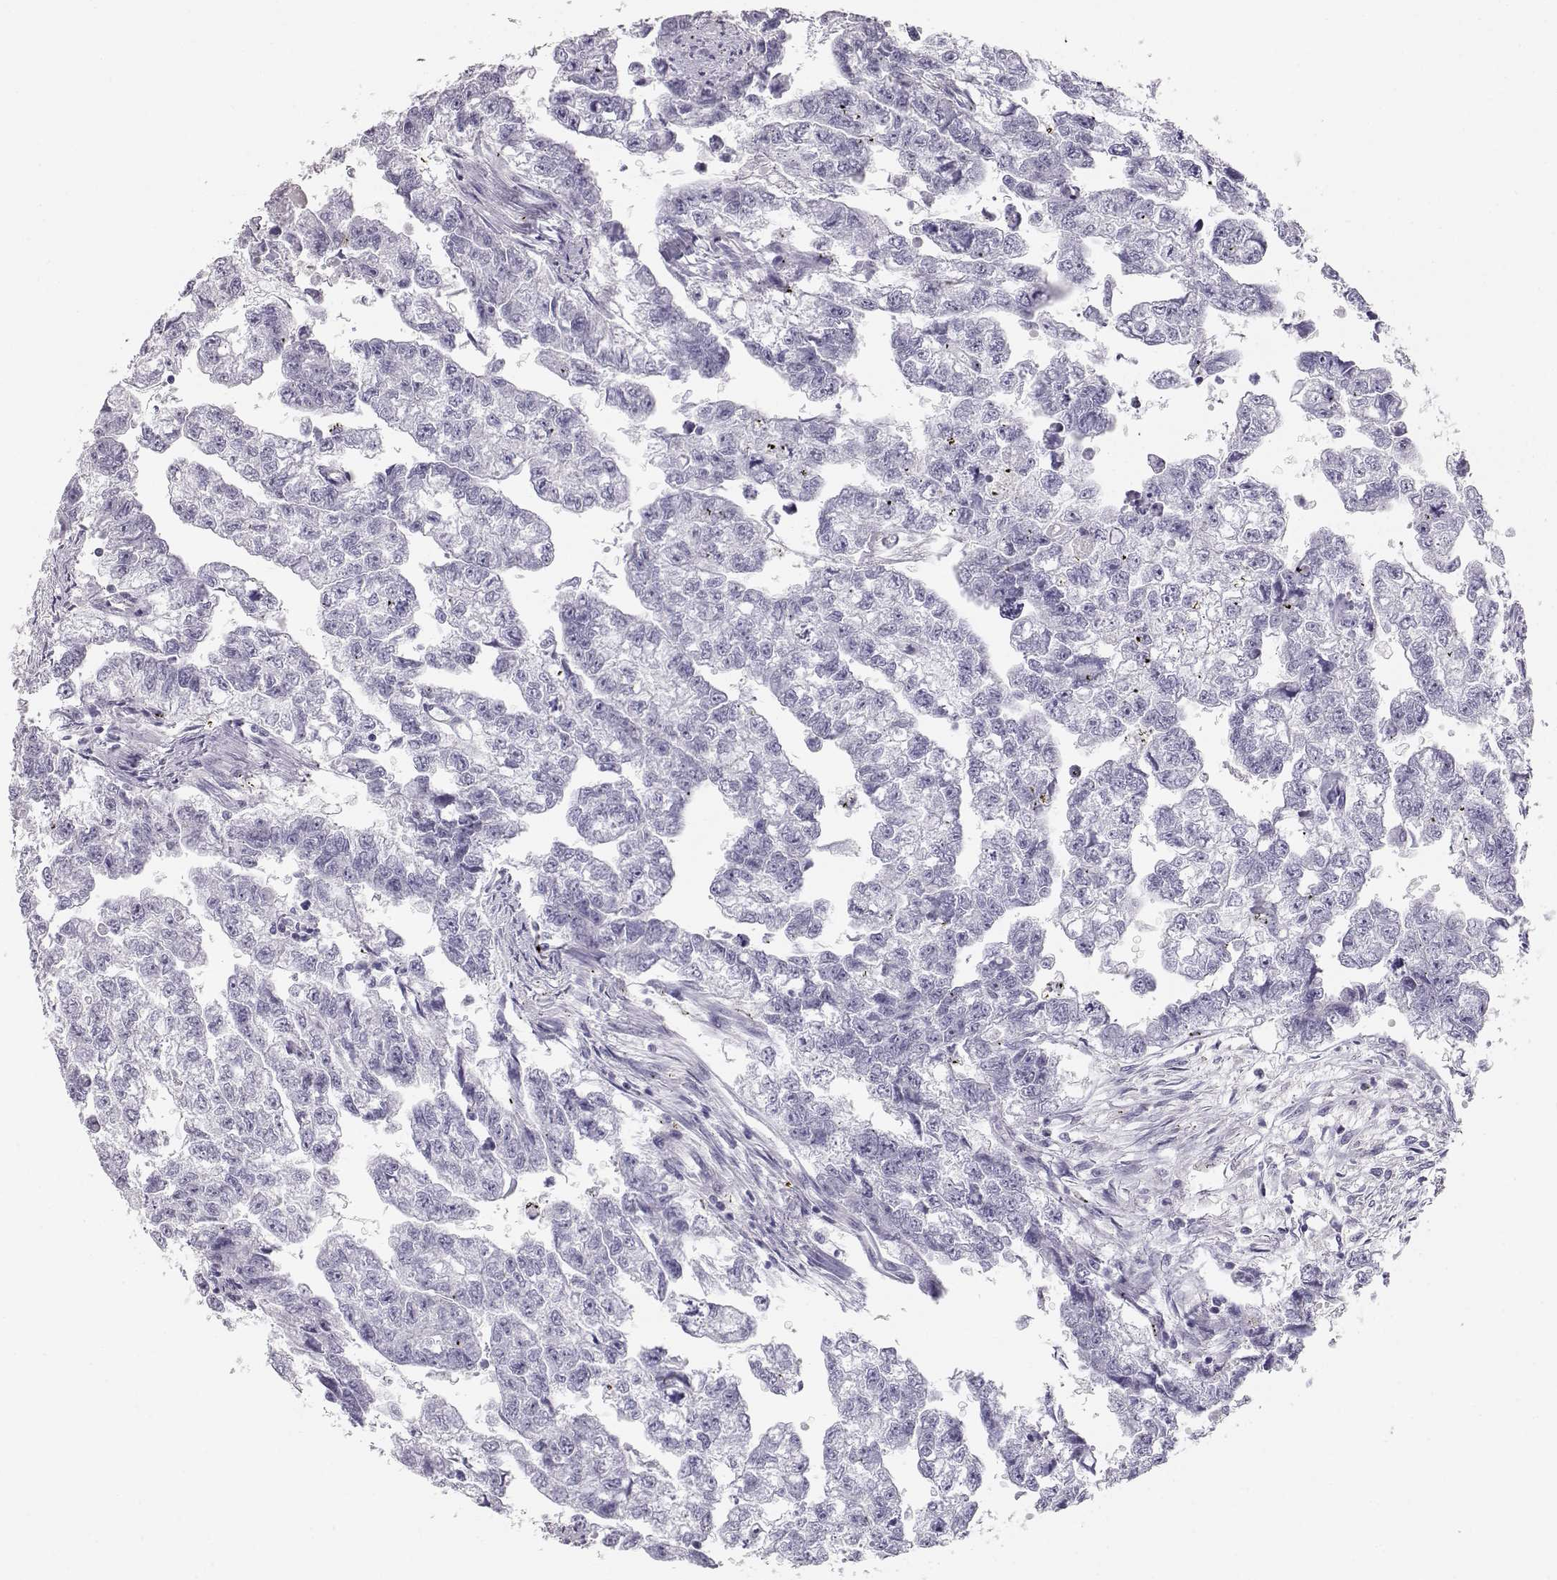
{"staining": {"intensity": "negative", "quantity": "none", "location": "none"}, "tissue": "testis cancer", "cell_type": "Tumor cells", "image_type": "cancer", "snomed": [{"axis": "morphology", "description": "Carcinoma, Embryonal, NOS"}, {"axis": "morphology", "description": "Teratoma, malignant, NOS"}, {"axis": "topography", "description": "Testis"}], "caption": "Immunohistochemistry of human testis cancer (teratoma (malignant)) exhibits no staining in tumor cells. The staining was performed using DAB to visualize the protein expression in brown, while the nuclei were stained in blue with hematoxylin (Magnification: 20x).", "gene": "LEPR", "patient": {"sex": "male", "age": 44}}